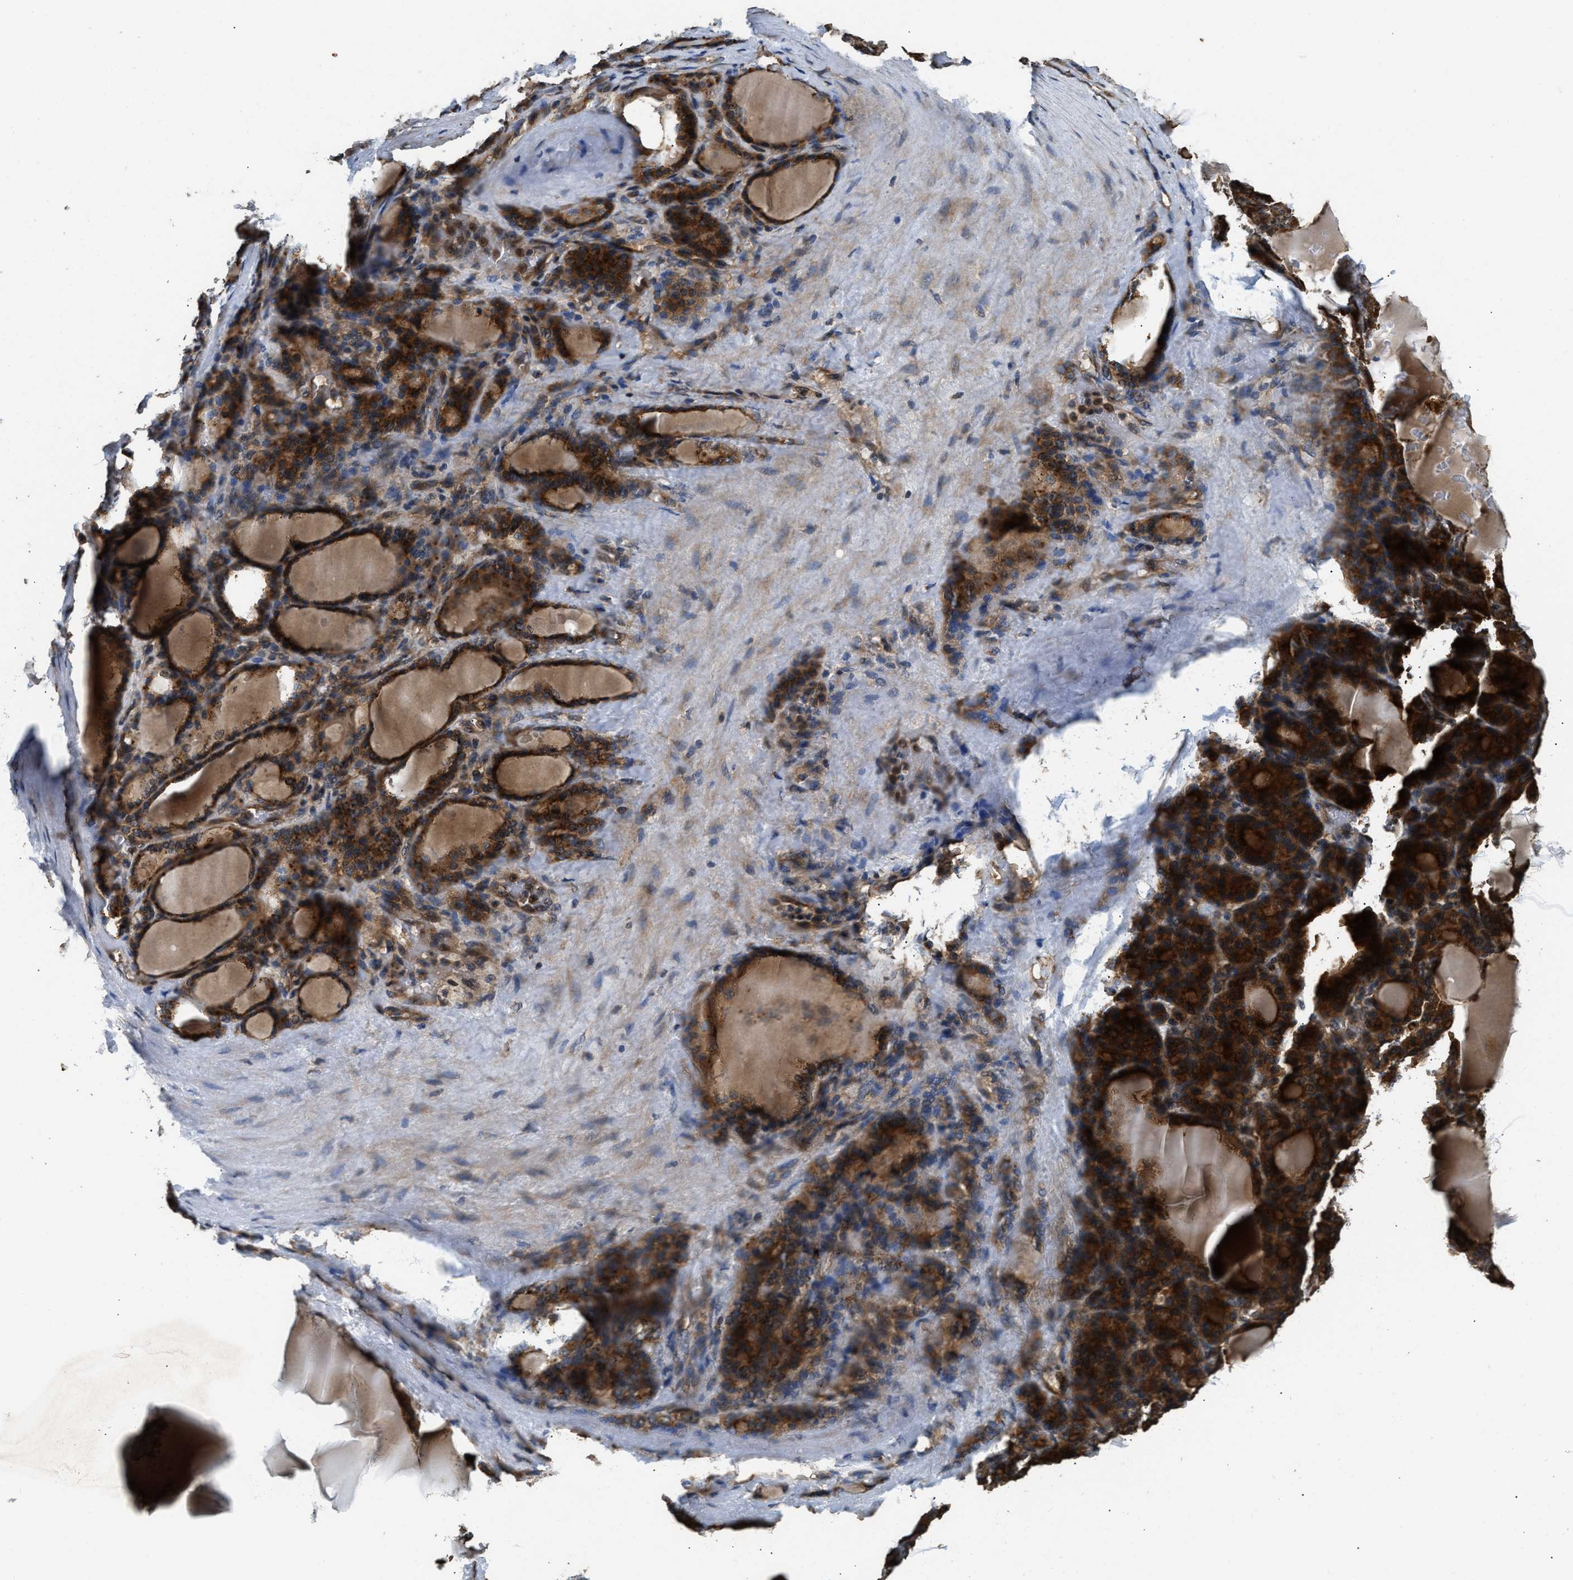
{"staining": {"intensity": "strong", "quantity": ">75%", "location": "cytoplasmic/membranous"}, "tissue": "thyroid gland", "cell_type": "Glandular cells", "image_type": "normal", "snomed": [{"axis": "morphology", "description": "Normal tissue, NOS"}, {"axis": "topography", "description": "Thyroid gland"}], "caption": "Thyroid gland stained with DAB (3,3'-diaminobenzidine) immunohistochemistry (IHC) reveals high levels of strong cytoplasmic/membranous expression in about >75% of glandular cells. (DAB (3,3'-diaminobenzidine) IHC, brown staining for protein, blue staining for nuclei).", "gene": "DNAJC2", "patient": {"sex": "female", "age": 28}}